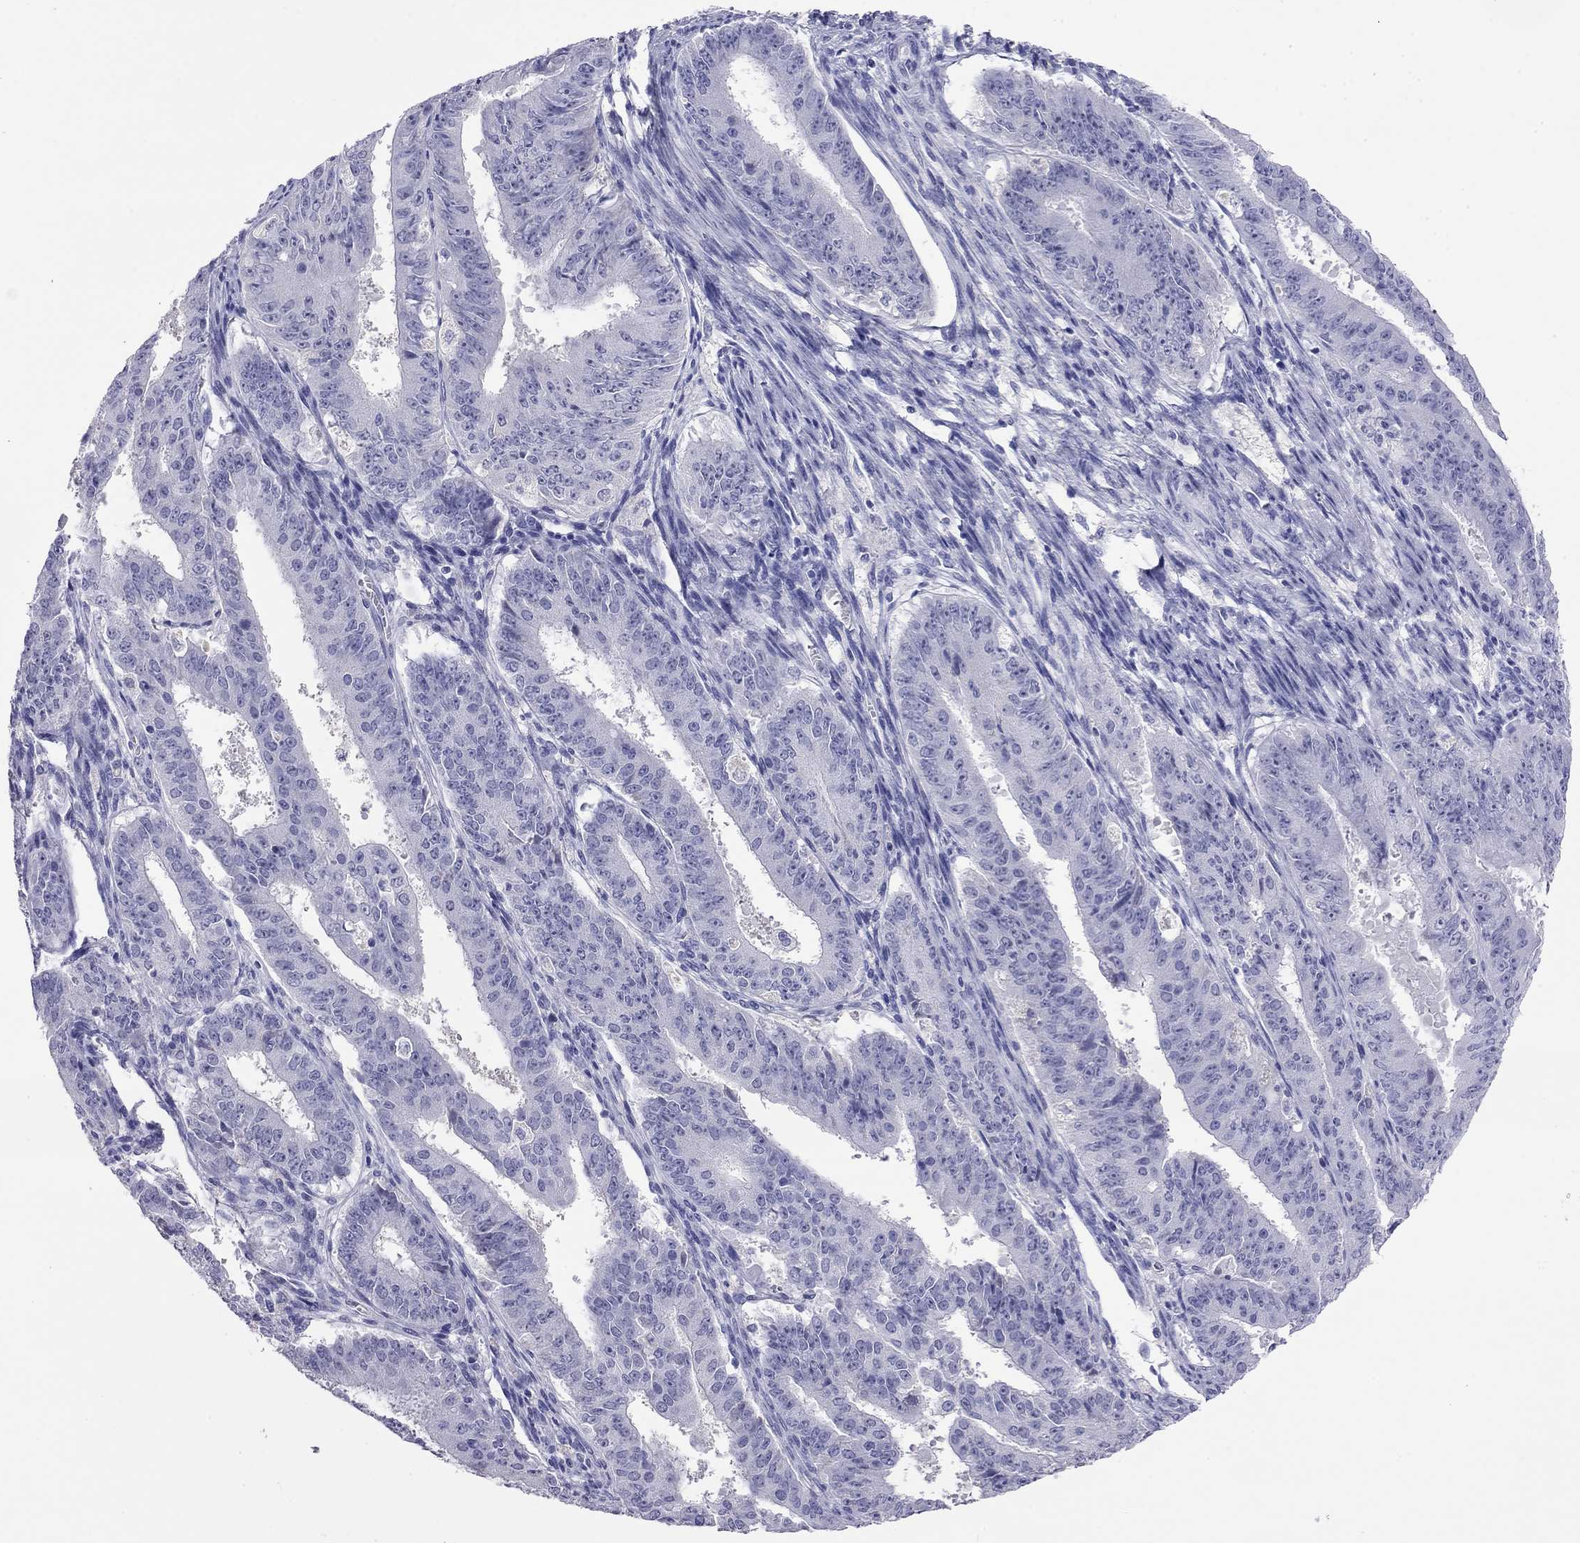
{"staining": {"intensity": "negative", "quantity": "none", "location": "none"}, "tissue": "ovarian cancer", "cell_type": "Tumor cells", "image_type": "cancer", "snomed": [{"axis": "morphology", "description": "Carcinoma, endometroid"}, {"axis": "topography", "description": "Ovary"}], "caption": "This is an immunohistochemistry photomicrograph of ovarian cancer. There is no positivity in tumor cells.", "gene": "ODF4", "patient": {"sex": "female", "age": 42}}